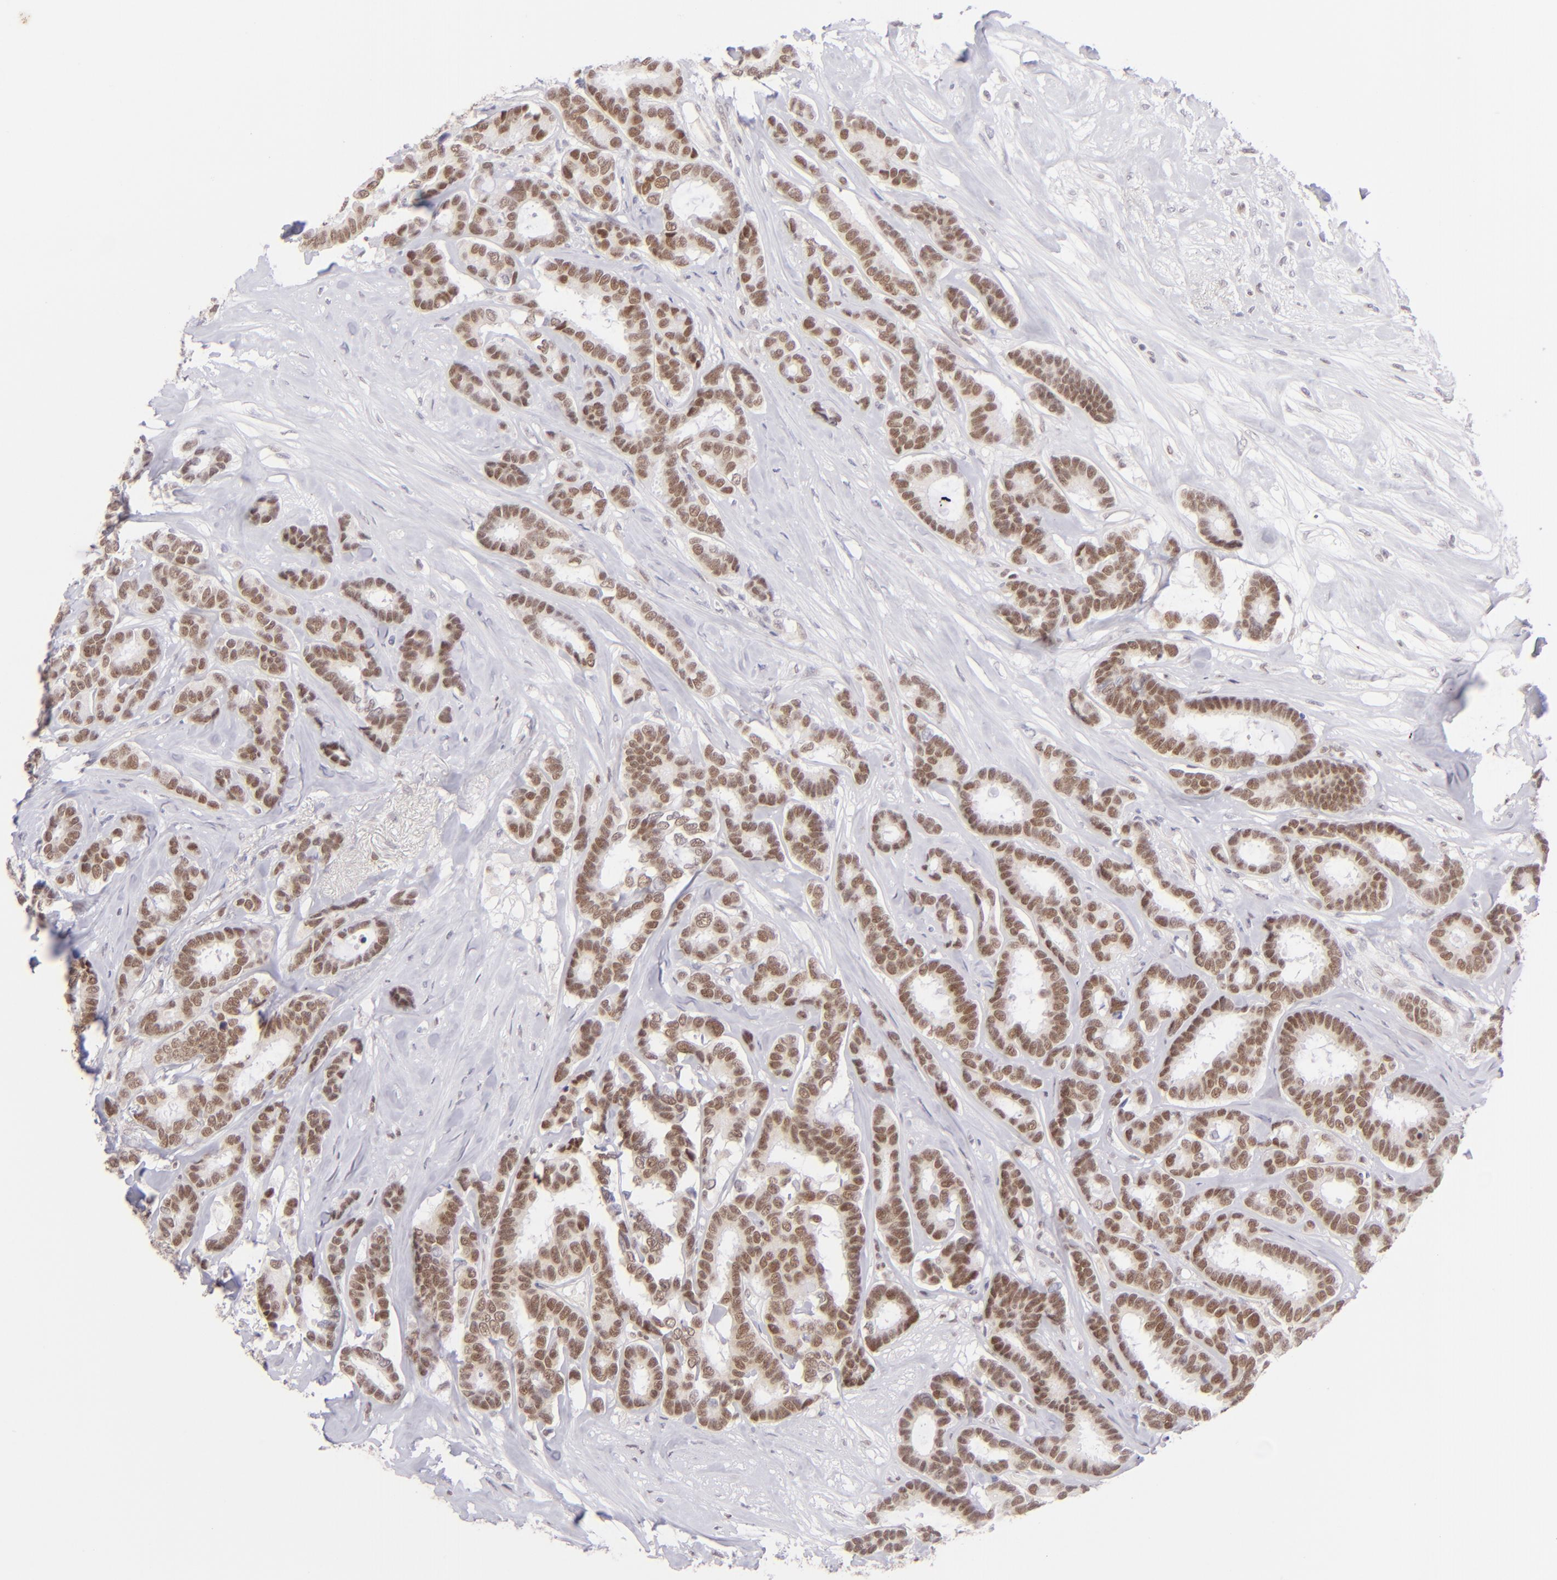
{"staining": {"intensity": "moderate", "quantity": ">75%", "location": "nuclear"}, "tissue": "breast cancer", "cell_type": "Tumor cells", "image_type": "cancer", "snomed": [{"axis": "morphology", "description": "Duct carcinoma"}, {"axis": "topography", "description": "Breast"}], "caption": "Immunohistochemistry (IHC) photomicrograph of neoplastic tissue: breast invasive ductal carcinoma stained using immunohistochemistry (IHC) exhibits medium levels of moderate protein expression localized specifically in the nuclear of tumor cells, appearing as a nuclear brown color.", "gene": "POU2F1", "patient": {"sex": "female", "age": 87}}